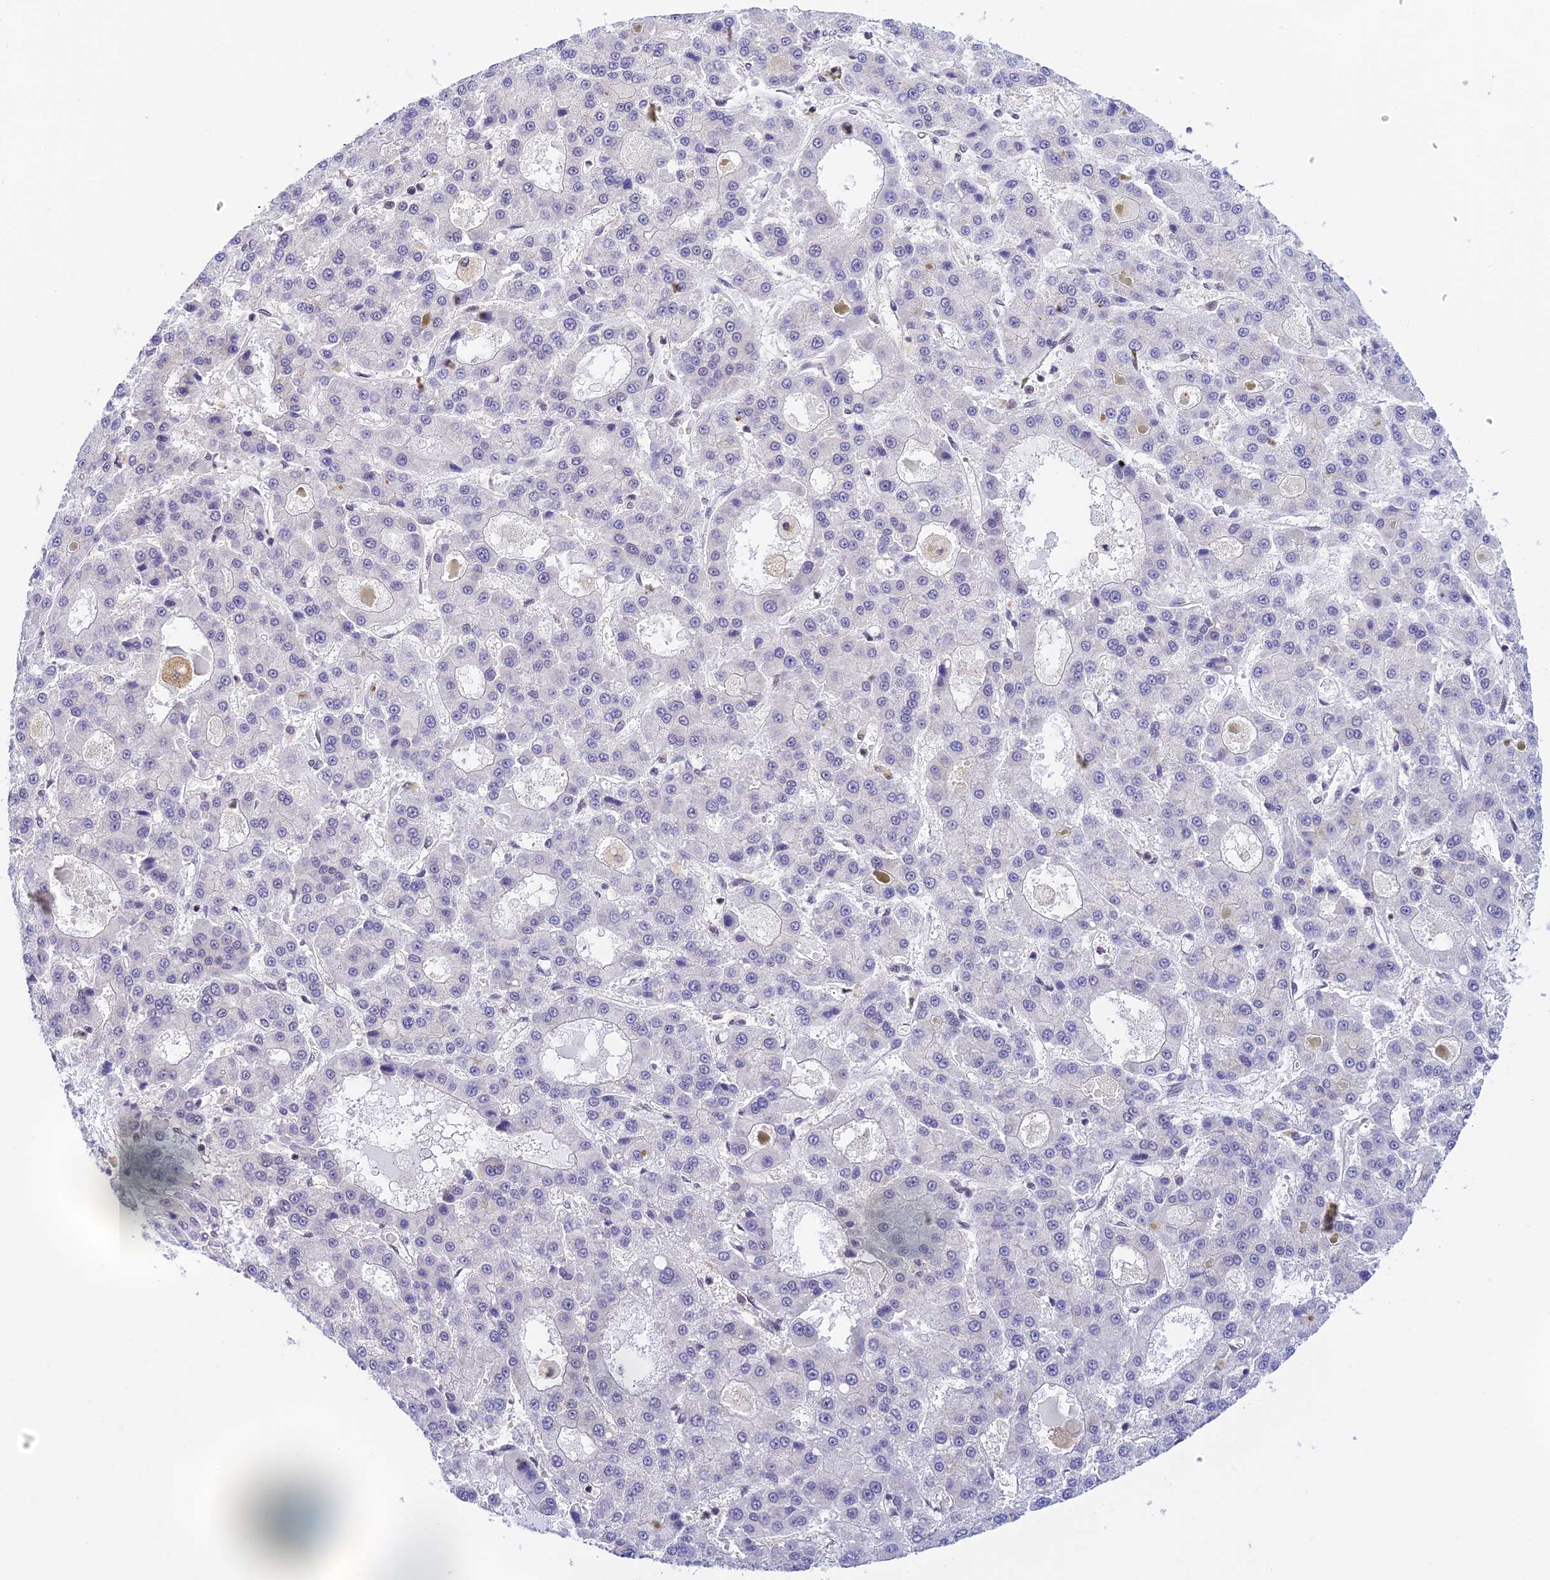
{"staining": {"intensity": "negative", "quantity": "none", "location": "none"}, "tissue": "liver cancer", "cell_type": "Tumor cells", "image_type": "cancer", "snomed": [{"axis": "morphology", "description": "Carcinoma, Hepatocellular, NOS"}, {"axis": "topography", "description": "Liver"}], "caption": "IHC of hepatocellular carcinoma (liver) demonstrates no positivity in tumor cells.", "gene": "THAP11", "patient": {"sex": "male", "age": 70}}